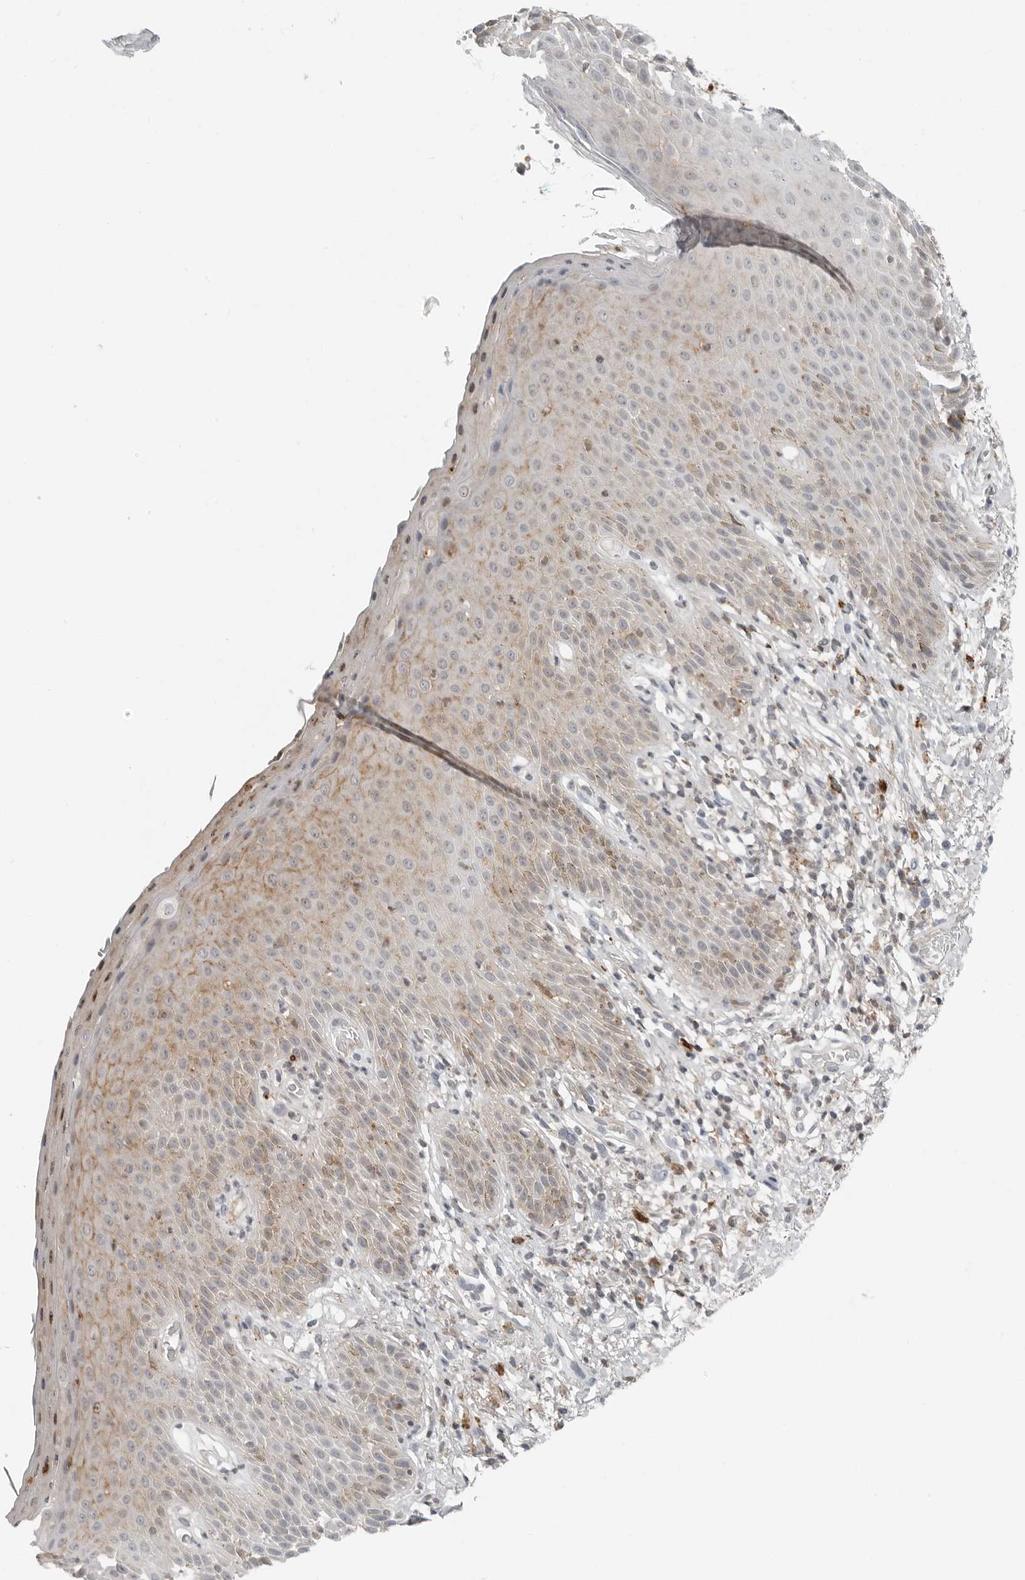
{"staining": {"intensity": "weak", "quantity": "25%-75%", "location": "cytoplasmic/membranous"}, "tissue": "skin", "cell_type": "Epidermal cells", "image_type": "normal", "snomed": [{"axis": "morphology", "description": "Normal tissue, NOS"}, {"axis": "topography", "description": "Anal"}], "caption": "The histopathology image demonstrates immunohistochemical staining of unremarkable skin. There is weak cytoplasmic/membranous positivity is present in approximately 25%-75% of epidermal cells.", "gene": "LEFTY2", "patient": {"sex": "male", "age": 74}}